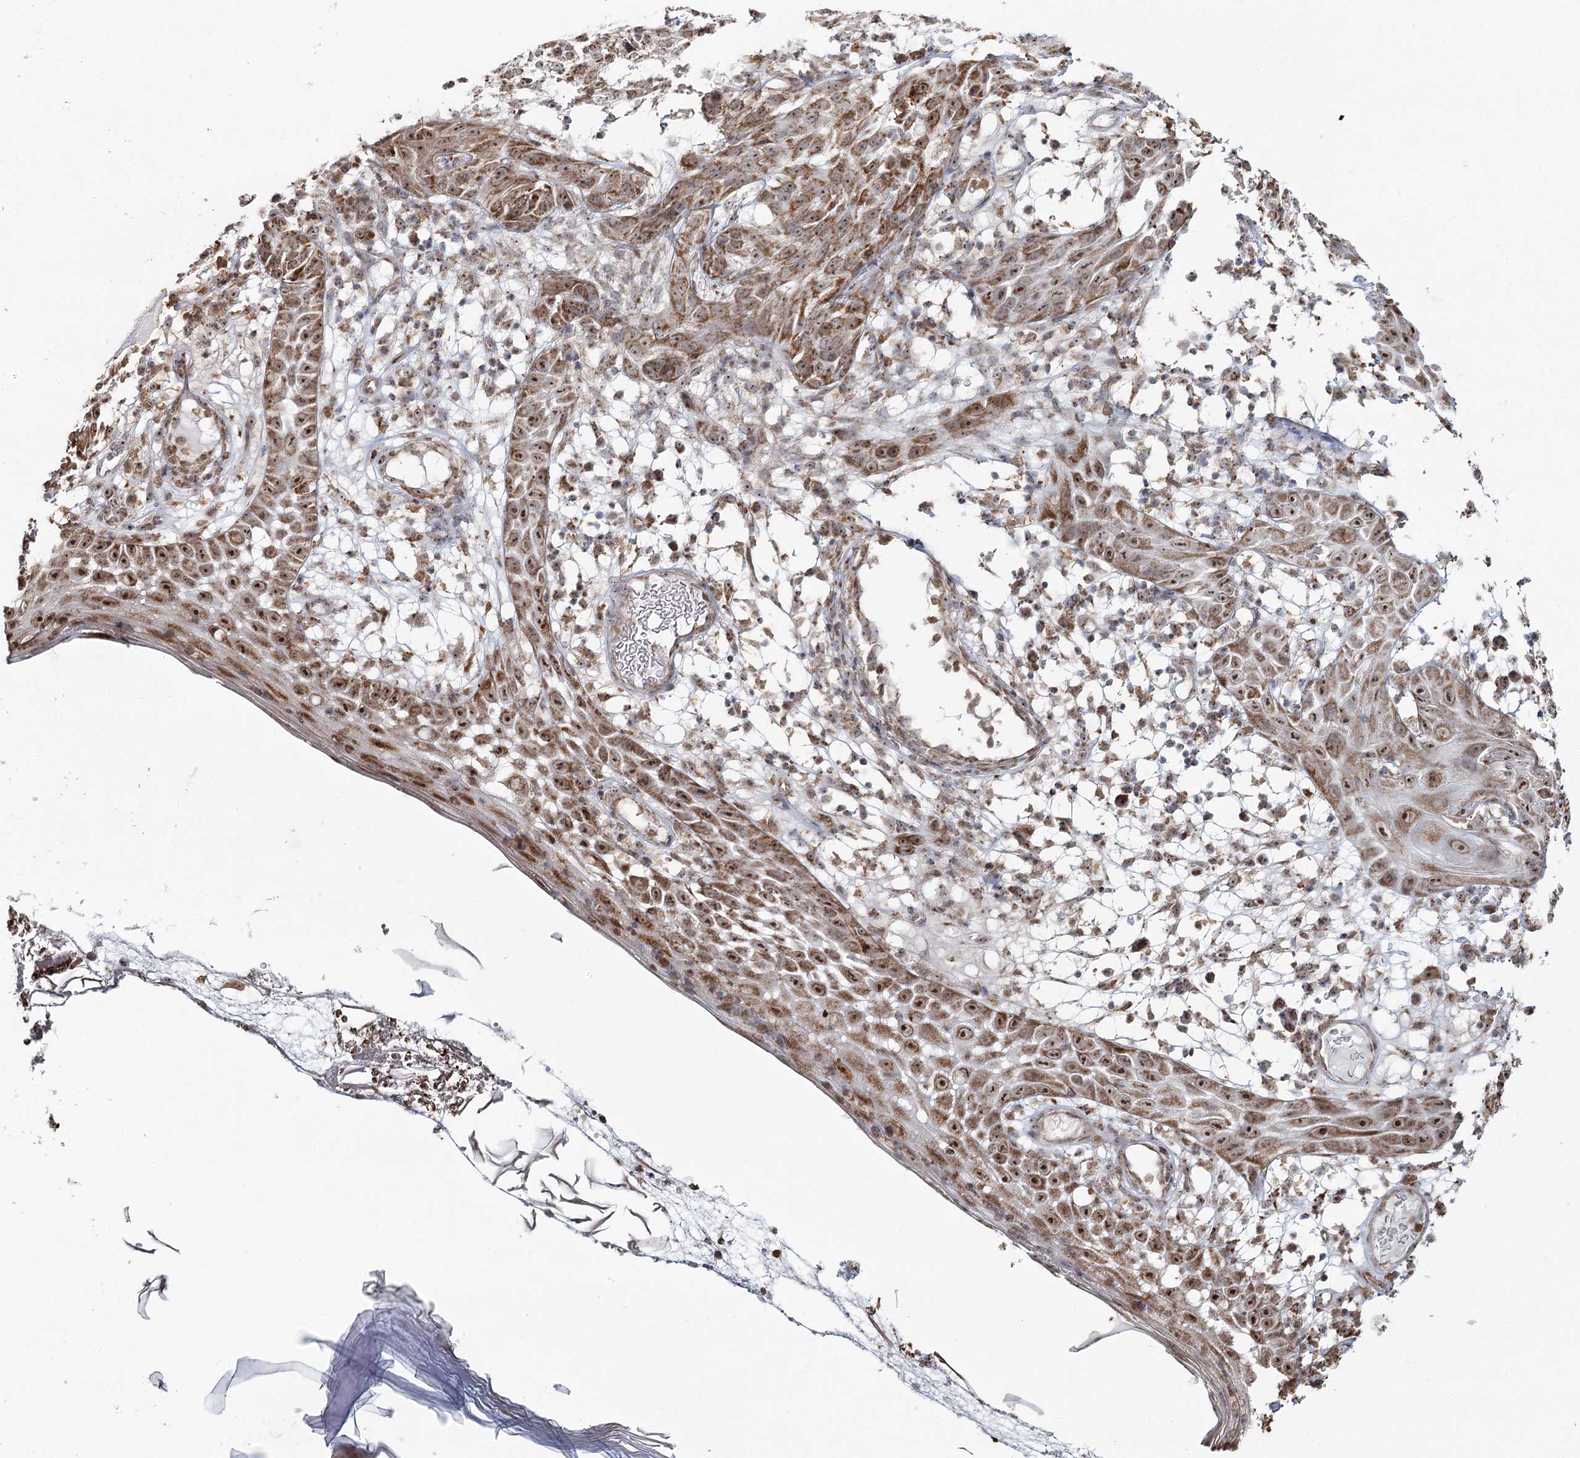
{"staining": {"intensity": "moderate", "quantity": ">75%", "location": "cytoplasmic/membranous,nuclear"}, "tissue": "skin cancer", "cell_type": "Tumor cells", "image_type": "cancer", "snomed": [{"axis": "morphology", "description": "Basal cell carcinoma"}, {"axis": "topography", "description": "Skin"}], "caption": "Immunohistochemistry (IHC) image of skin cancer stained for a protein (brown), which exhibits medium levels of moderate cytoplasmic/membranous and nuclear staining in approximately >75% of tumor cells.", "gene": "ATAD1", "patient": {"sex": "male", "age": 85}}